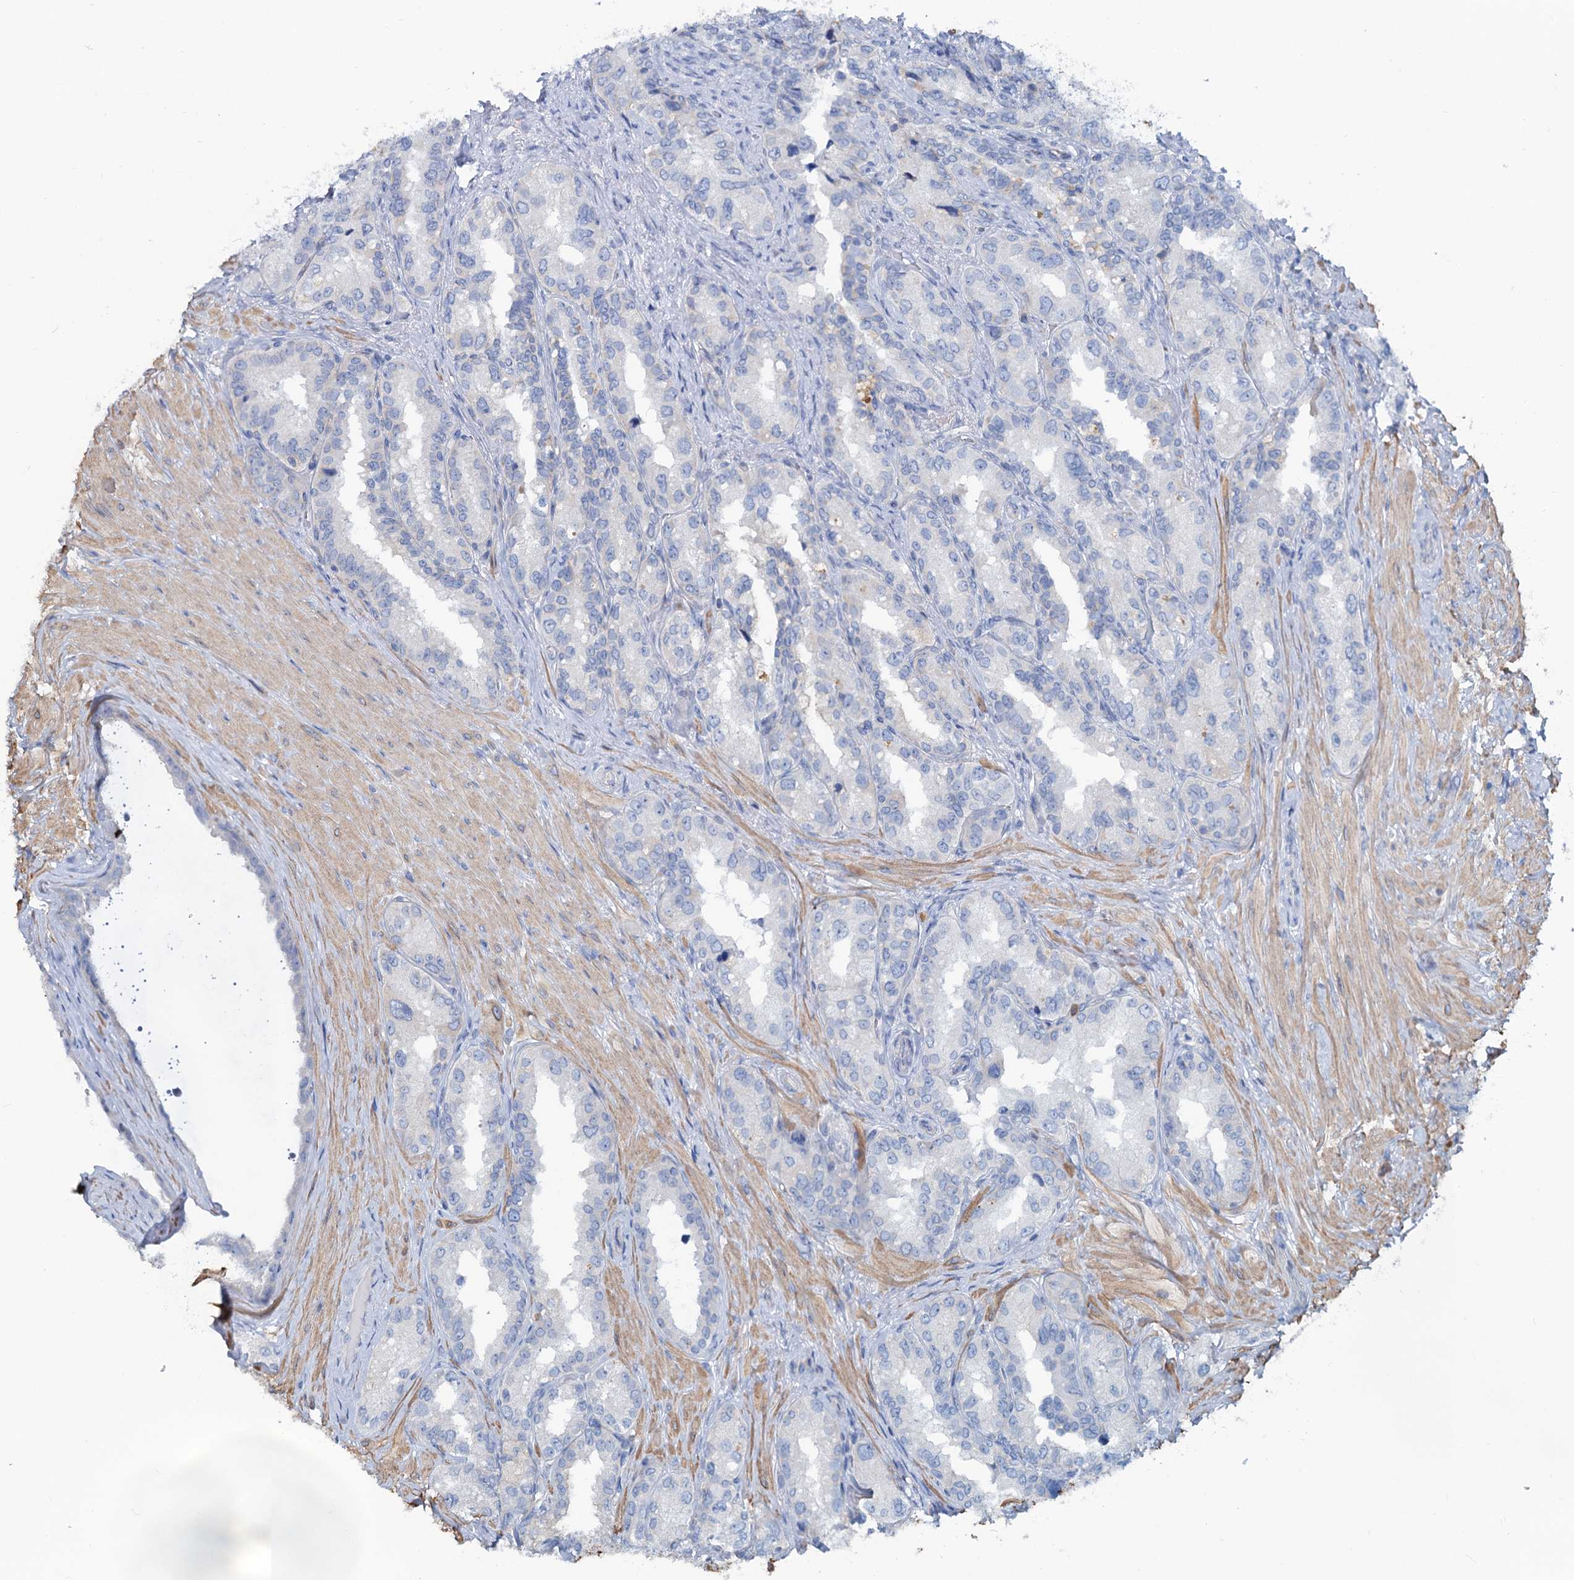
{"staining": {"intensity": "negative", "quantity": "none", "location": "none"}, "tissue": "seminal vesicle", "cell_type": "Glandular cells", "image_type": "normal", "snomed": [{"axis": "morphology", "description": "Normal tissue, NOS"}, {"axis": "topography", "description": "Seminal veicle"}, {"axis": "topography", "description": "Peripheral nerve tissue"}], "caption": "Unremarkable seminal vesicle was stained to show a protein in brown. There is no significant positivity in glandular cells. (Brightfield microscopy of DAB (3,3'-diaminobenzidine) immunohistochemistry (IHC) at high magnification).", "gene": "SLC1A3", "patient": {"sex": "male", "age": 67}}